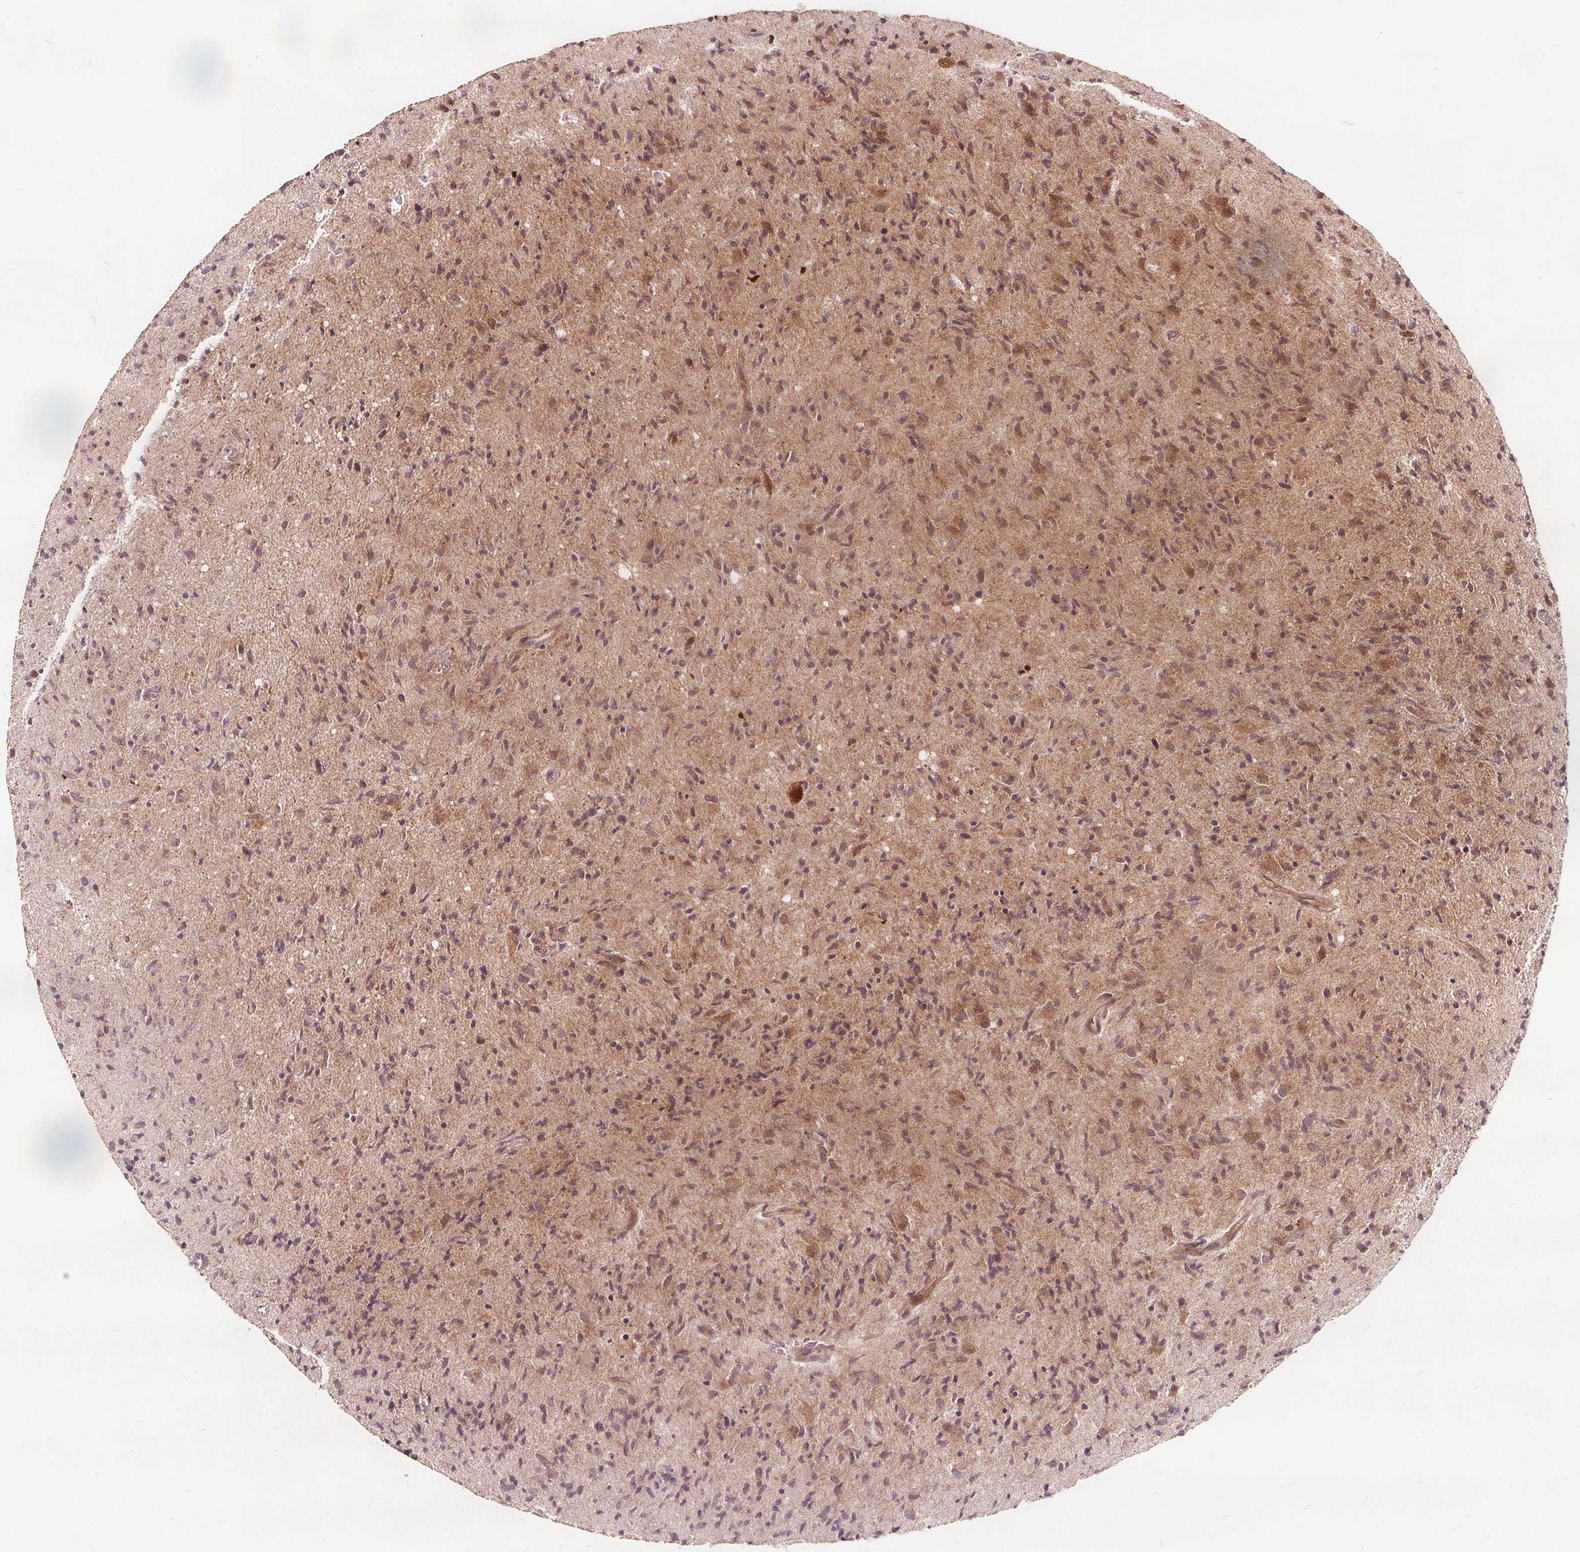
{"staining": {"intensity": "moderate", "quantity": "25%-75%", "location": "cytoplasmic/membranous,nuclear"}, "tissue": "glioma", "cell_type": "Tumor cells", "image_type": "cancer", "snomed": [{"axis": "morphology", "description": "Glioma, malignant, High grade"}, {"axis": "topography", "description": "Brain"}], "caption": "Immunohistochemical staining of high-grade glioma (malignant) demonstrates moderate cytoplasmic/membranous and nuclear protein expression in approximately 25%-75% of tumor cells. (Brightfield microscopy of DAB IHC at high magnification).", "gene": "PTPRT", "patient": {"sex": "male", "age": 54}}